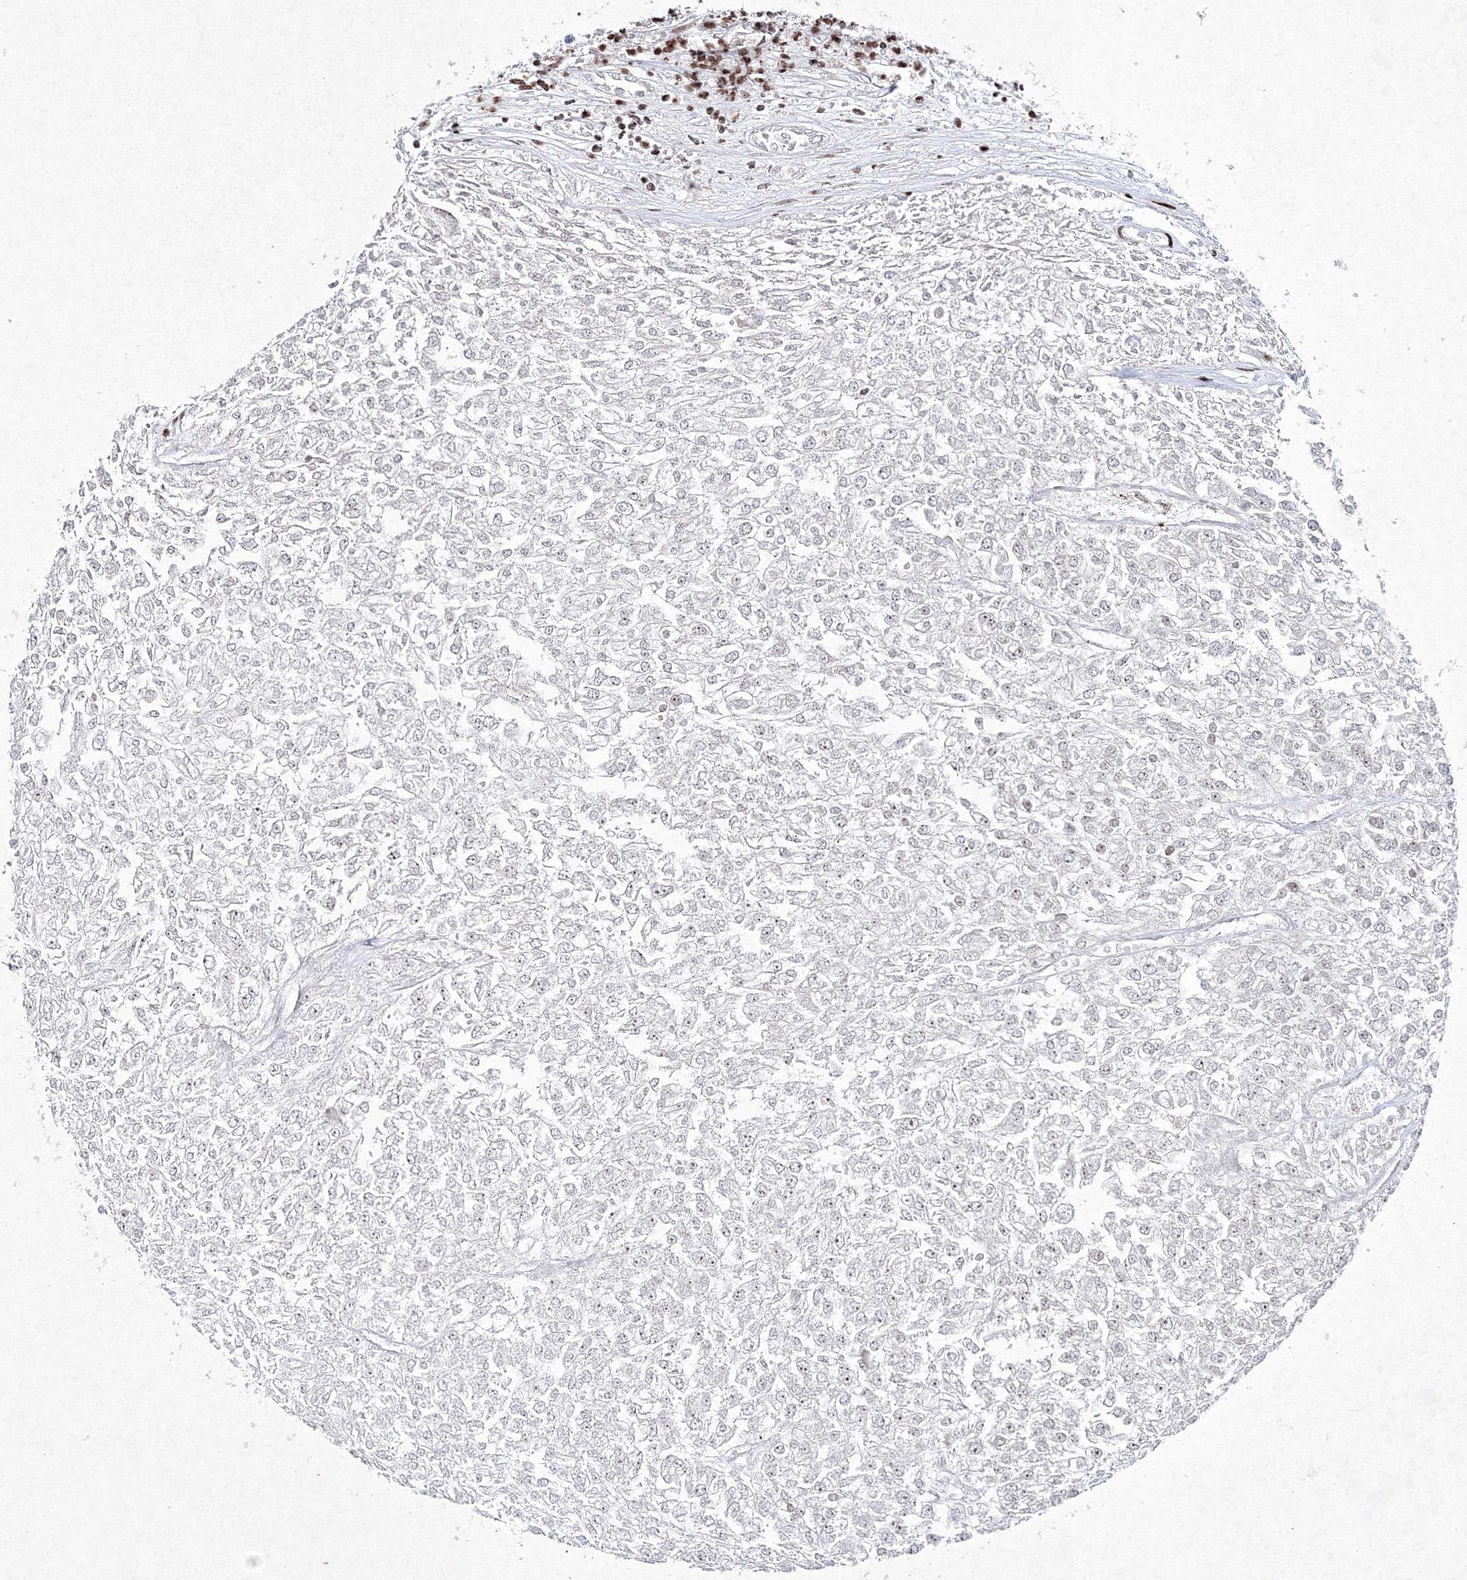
{"staining": {"intensity": "negative", "quantity": "none", "location": "none"}, "tissue": "renal cancer", "cell_type": "Tumor cells", "image_type": "cancer", "snomed": [{"axis": "morphology", "description": "Adenocarcinoma, NOS"}, {"axis": "topography", "description": "Kidney"}], "caption": "A photomicrograph of human renal adenocarcinoma is negative for staining in tumor cells. The staining was performed using DAB (3,3'-diaminobenzidine) to visualize the protein expression in brown, while the nuclei were stained in blue with hematoxylin (Magnification: 20x).", "gene": "SMIM29", "patient": {"sex": "female", "age": 54}}